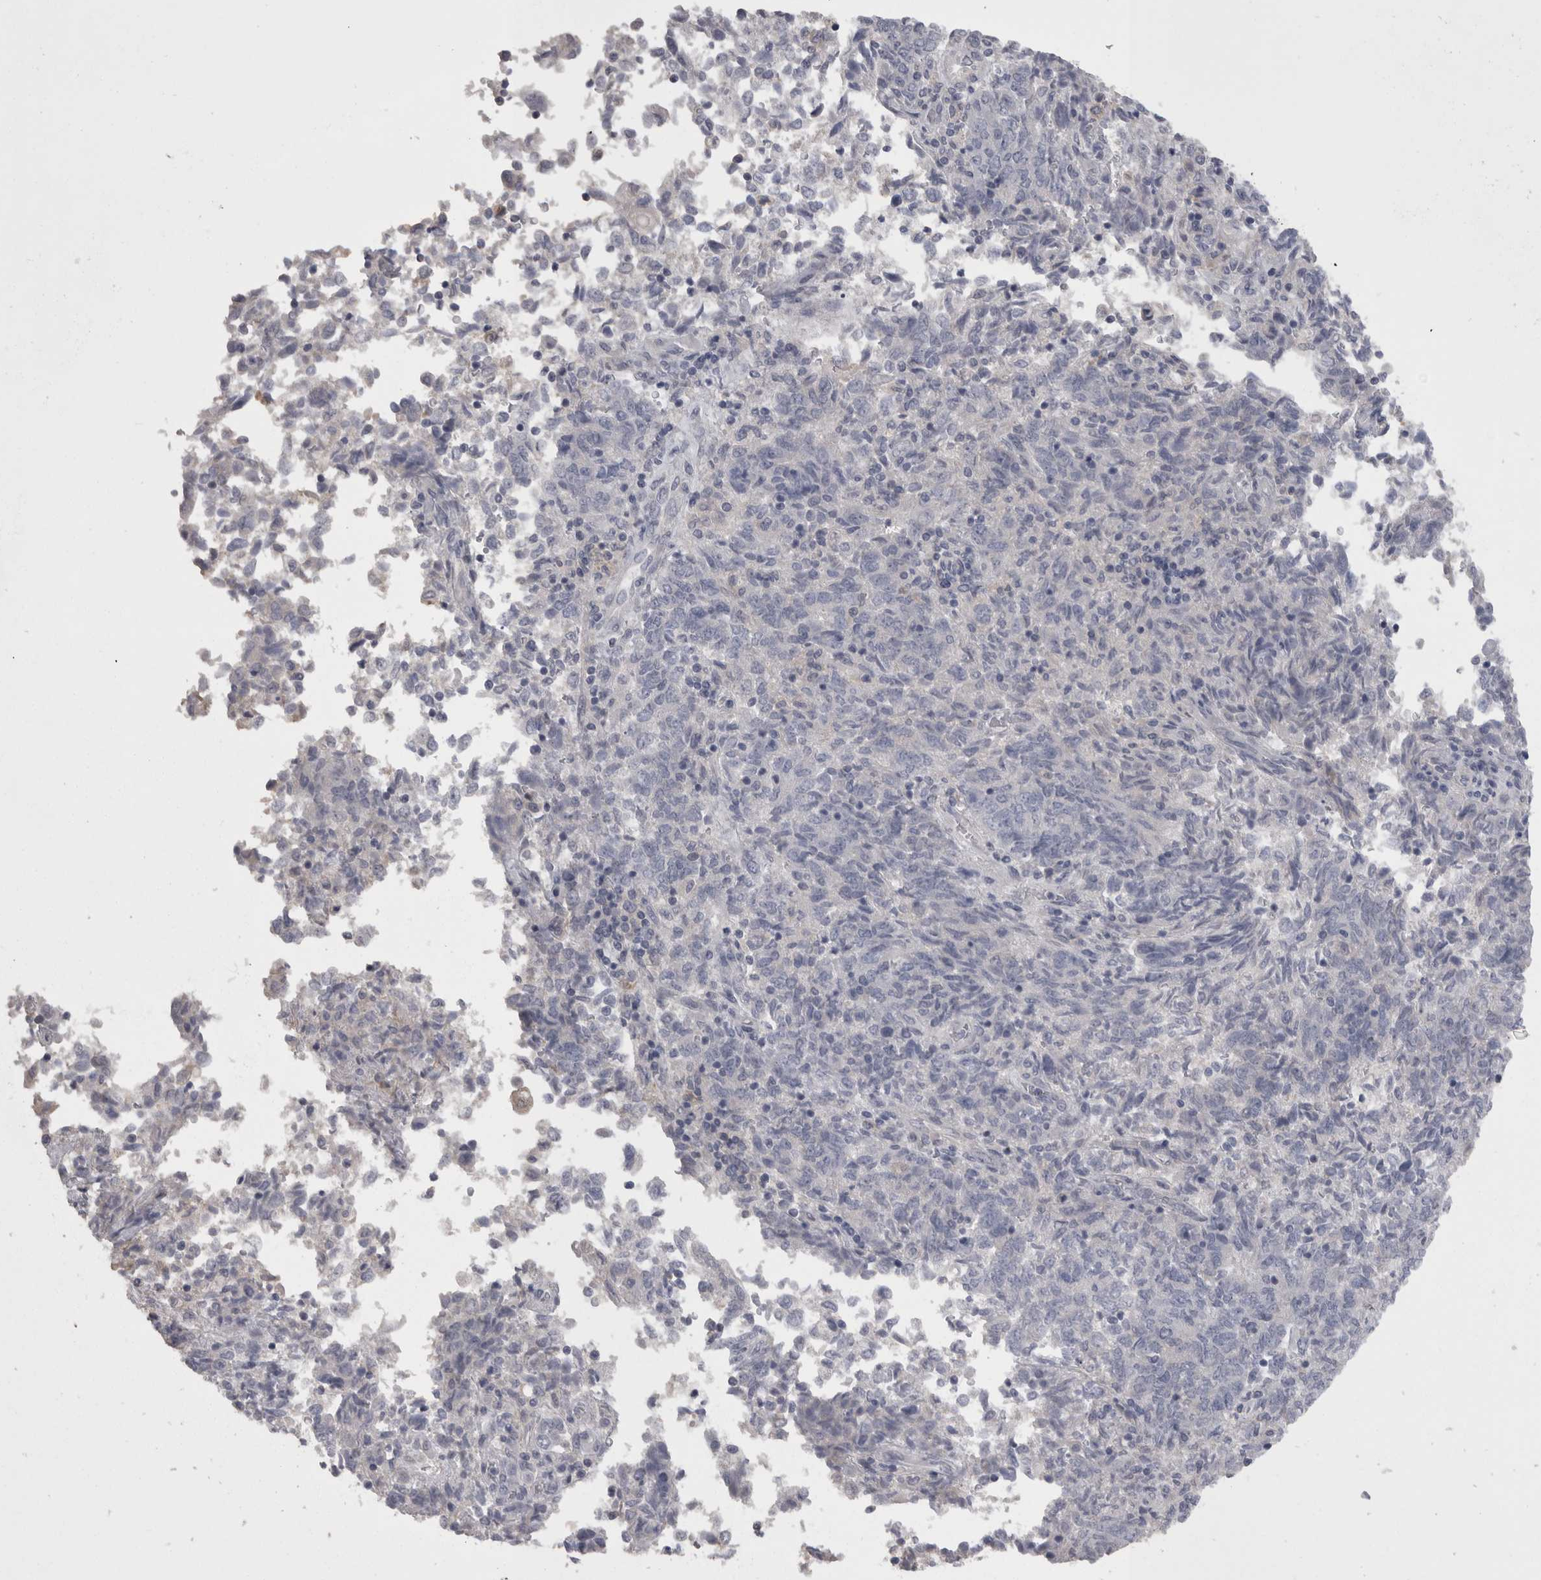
{"staining": {"intensity": "negative", "quantity": "none", "location": "none"}, "tissue": "endometrial cancer", "cell_type": "Tumor cells", "image_type": "cancer", "snomed": [{"axis": "morphology", "description": "Adenocarcinoma, NOS"}, {"axis": "topography", "description": "Endometrium"}], "caption": "A micrograph of endometrial cancer stained for a protein demonstrates no brown staining in tumor cells. Brightfield microscopy of immunohistochemistry stained with DAB (brown) and hematoxylin (blue), captured at high magnification.", "gene": "CAMK2D", "patient": {"sex": "female", "age": 80}}